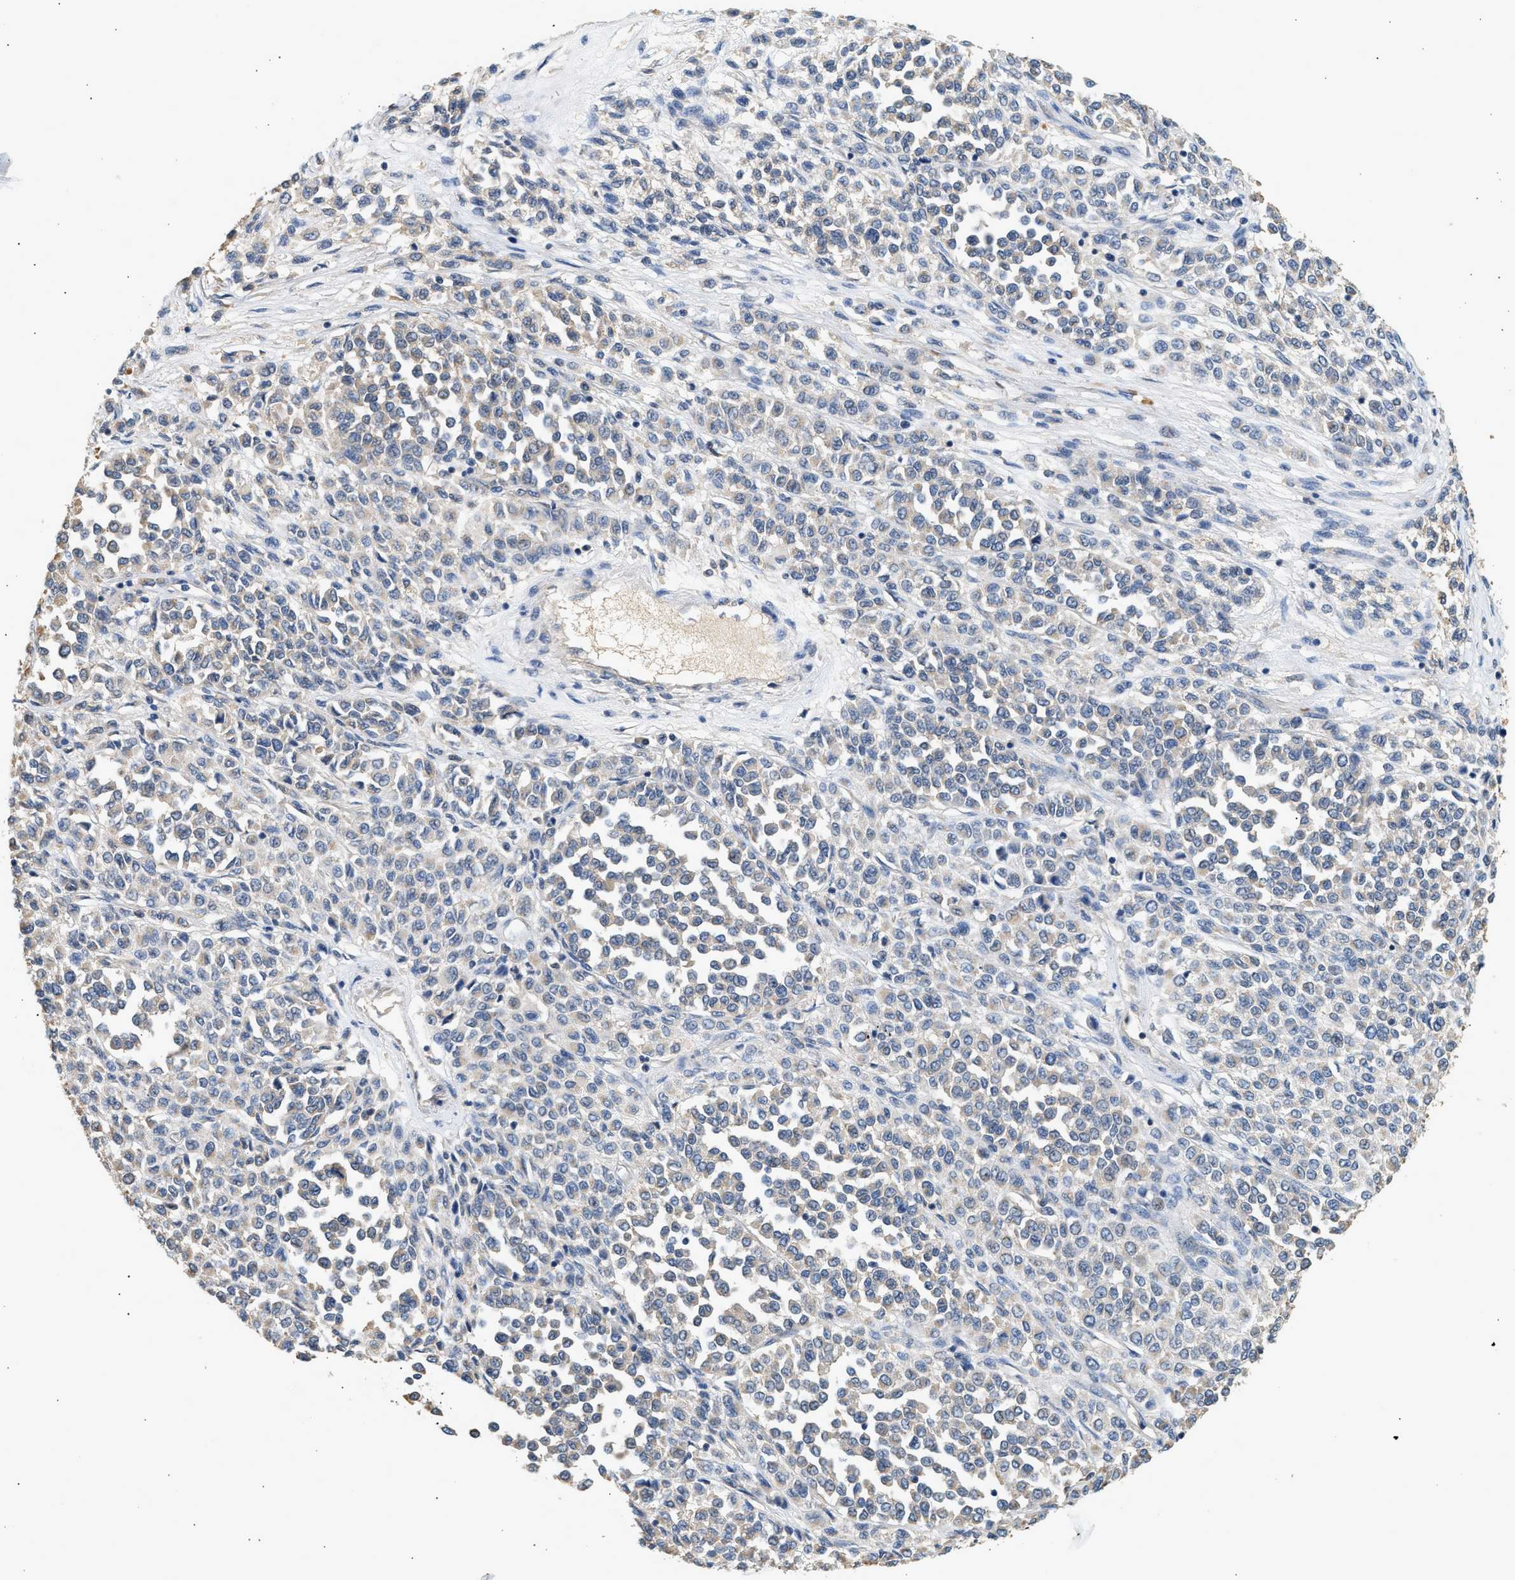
{"staining": {"intensity": "negative", "quantity": "none", "location": "none"}, "tissue": "melanoma", "cell_type": "Tumor cells", "image_type": "cancer", "snomed": [{"axis": "morphology", "description": "Malignant melanoma, Metastatic site"}, {"axis": "topography", "description": "Pancreas"}], "caption": "A high-resolution photomicrograph shows immunohistochemistry (IHC) staining of malignant melanoma (metastatic site), which displays no significant expression in tumor cells.", "gene": "WDR31", "patient": {"sex": "female", "age": 30}}